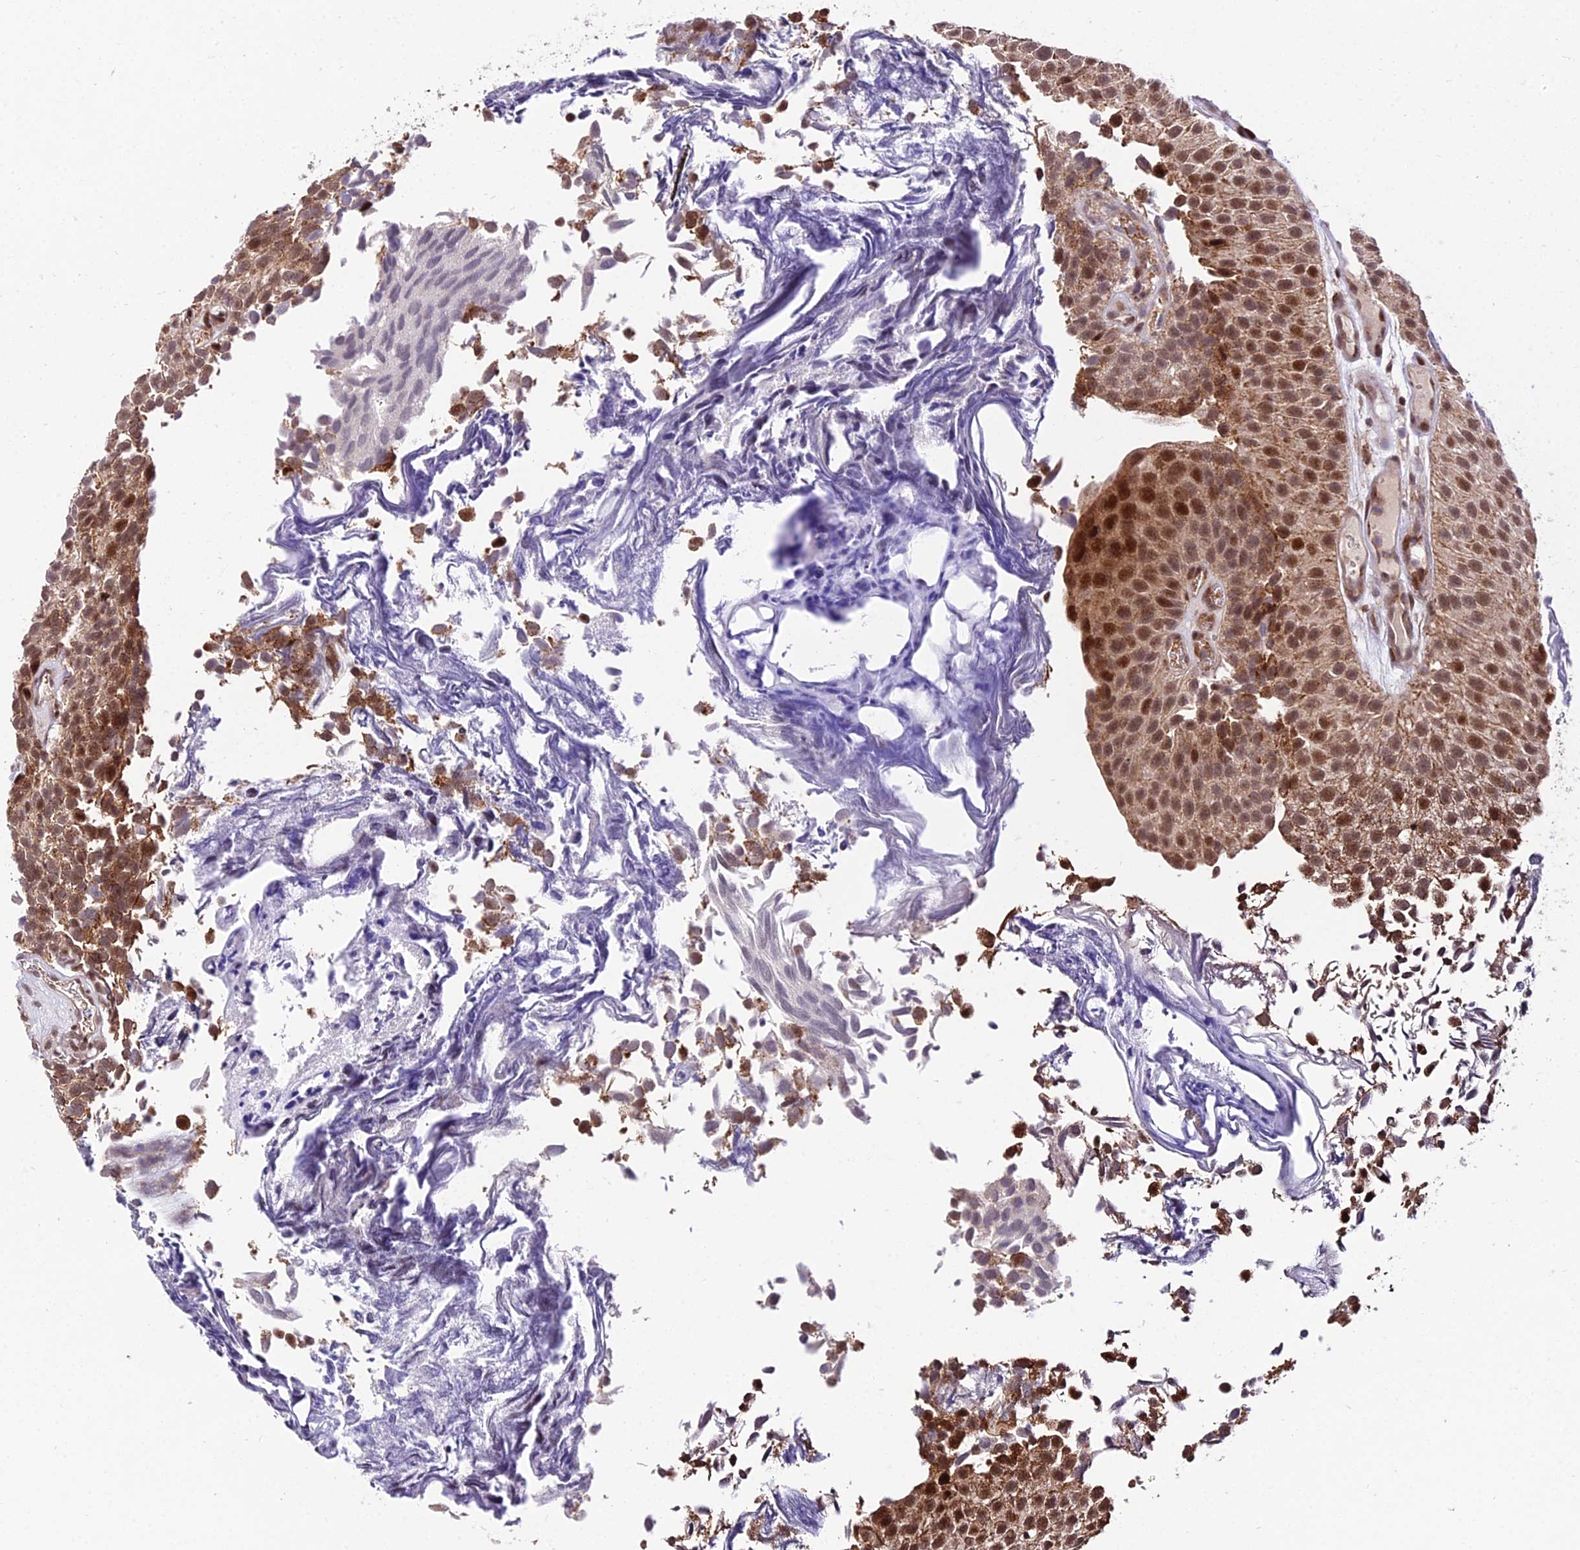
{"staining": {"intensity": "moderate", "quantity": ">75%", "location": "cytoplasmic/membranous,nuclear"}, "tissue": "urothelial cancer", "cell_type": "Tumor cells", "image_type": "cancer", "snomed": [{"axis": "morphology", "description": "Urothelial carcinoma, Low grade"}, {"axis": "topography", "description": "Urinary bladder"}], "caption": "DAB (3,3'-diaminobenzidine) immunohistochemical staining of urothelial cancer demonstrates moderate cytoplasmic/membranous and nuclear protein staining in approximately >75% of tumor cells.", "gene": "CIB3", "patient": {"sex": "male", "age": 89}}